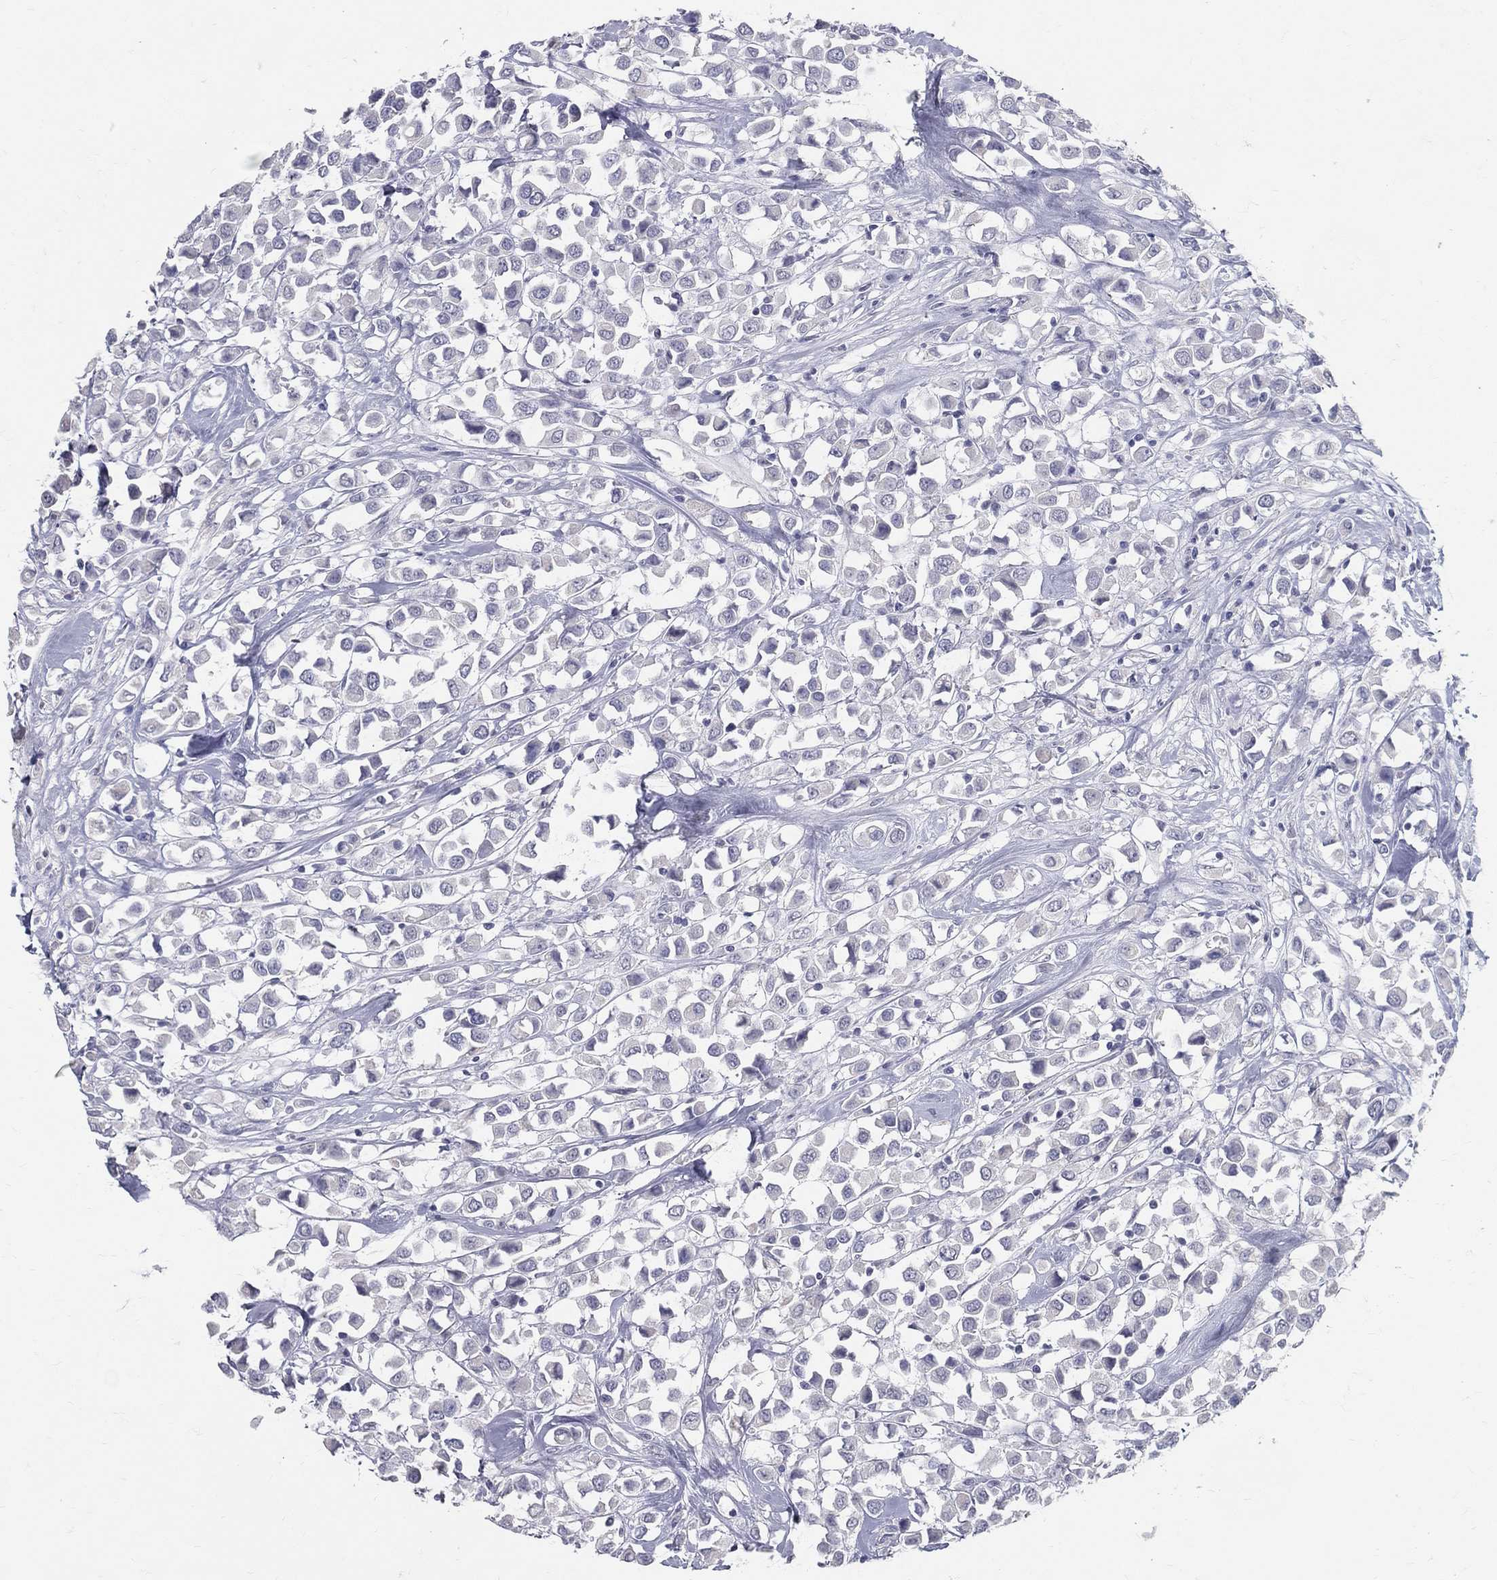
{"staining": {"intensity": "negative", "quantity": "none", "location": "none"}, "tissue": "breast cancer", "cell_type": "Tumor cells", "image_type": "cancer", "snomed": [{"axis": "morphology", "description": "Duct carcinoma"}, {"axis": "topography", "description": "Breast"}], "caption": "This is an immunohistochemistry (IHC) image of breast cancer. There is no positivity in tumor cells.", "gene": "ACE2", "patient": {"sex": "female", "age": 61}}